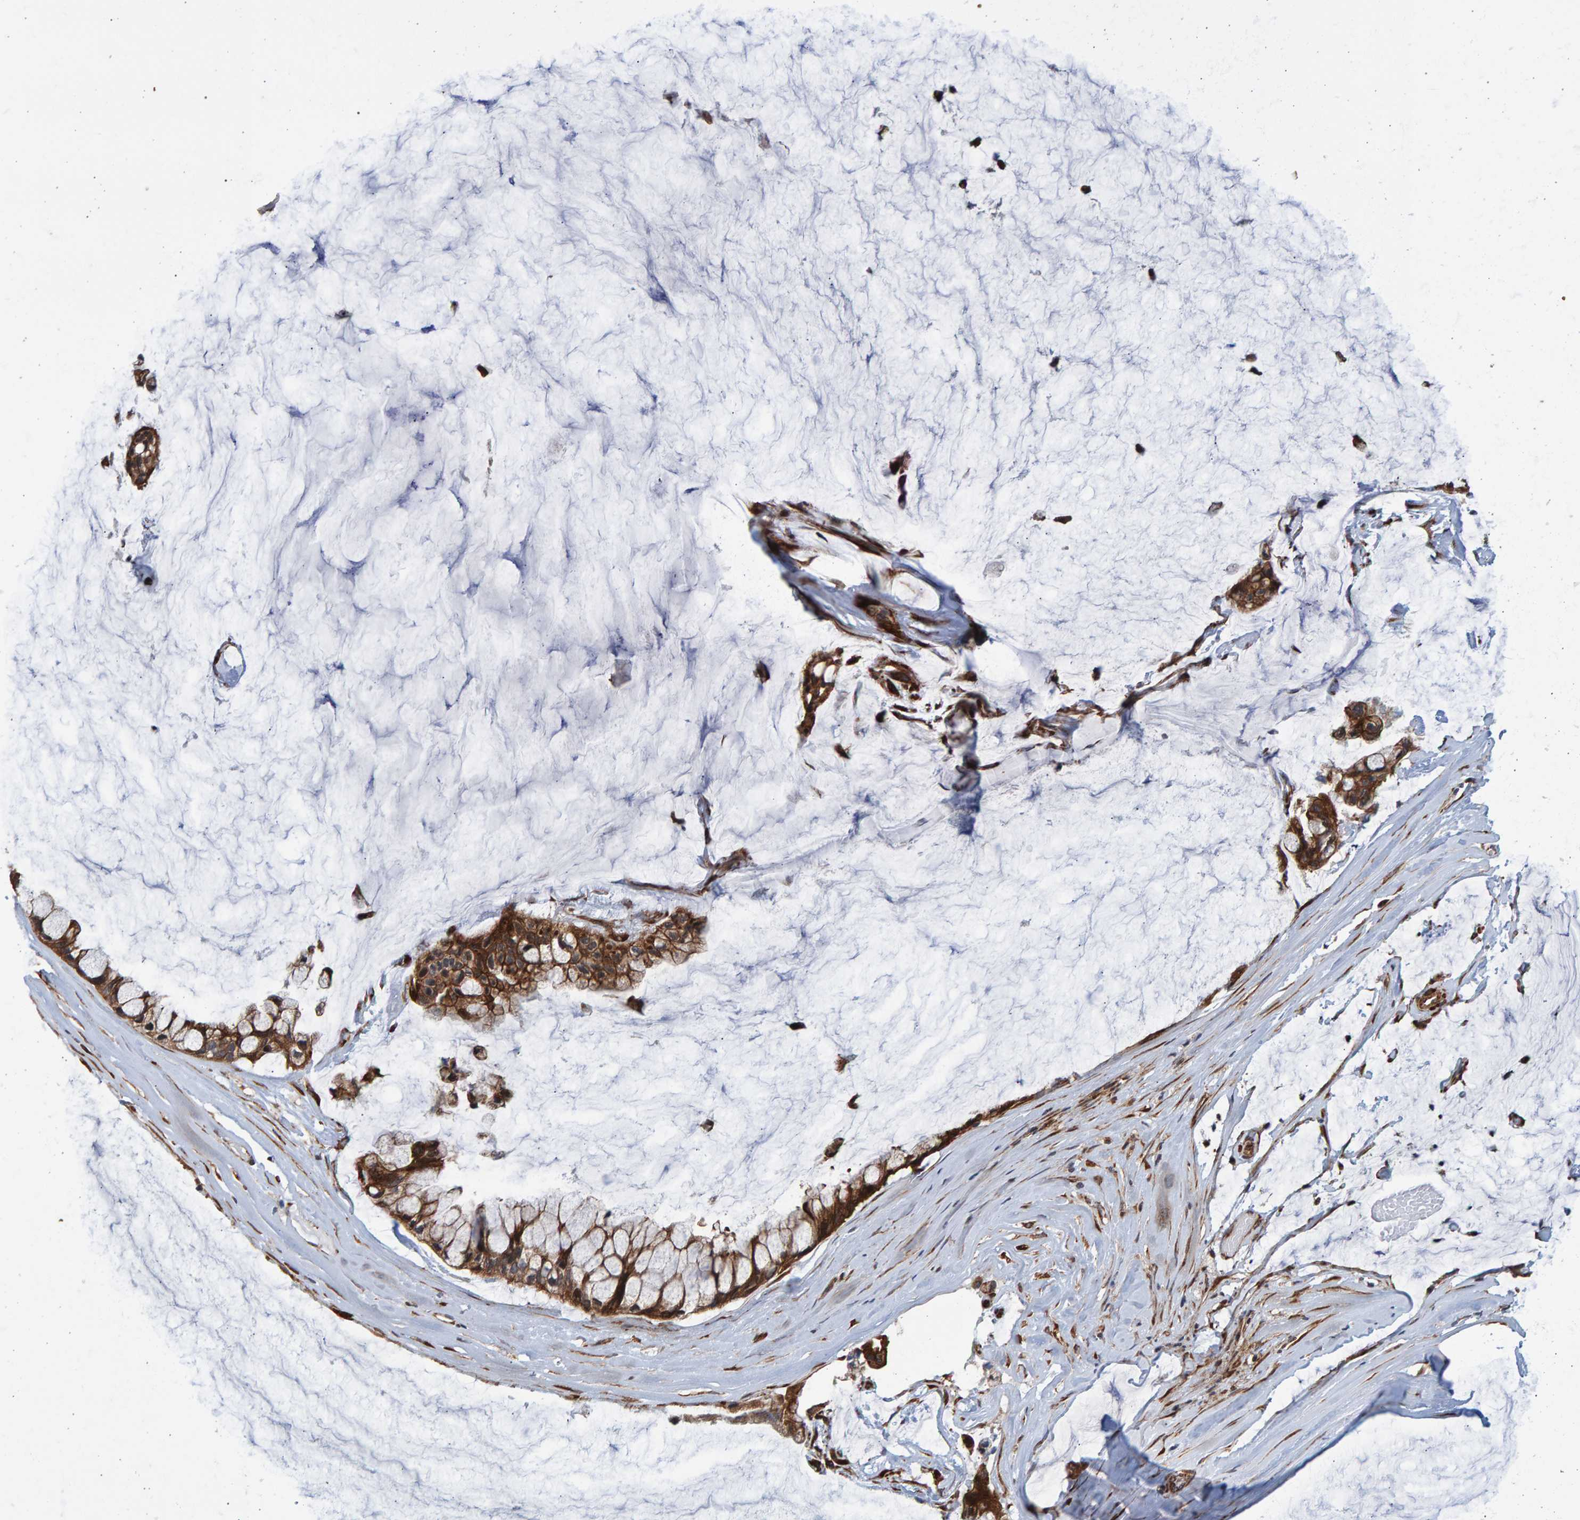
{"staining": {"intensity": "strong", "quantity": ">75%", "location": "cytoplasmic/membranous"}, "tissue": "ovarian cancer", "cell_type": "Tumor cells", "image_type": "cancer", "snomed": [{"axis": "morphology", "description": "Cystadenocarcinoma, mucinous, NOS"}, {"axis": "topography", "description": "Ovary"}], "caption": "Immunohistochemical staining of ovarian mucinous cystadenocarcinoma demonstrates high levels of strong cytoplasmic/membranous protein positivity in approximately >75% of tumor cells. Immunohistochemistry (ihc) stains the protein in brown and the nuclei are stained blue.", "gene": "LRBA", "patient": {"sex": "female", "age": 39}}